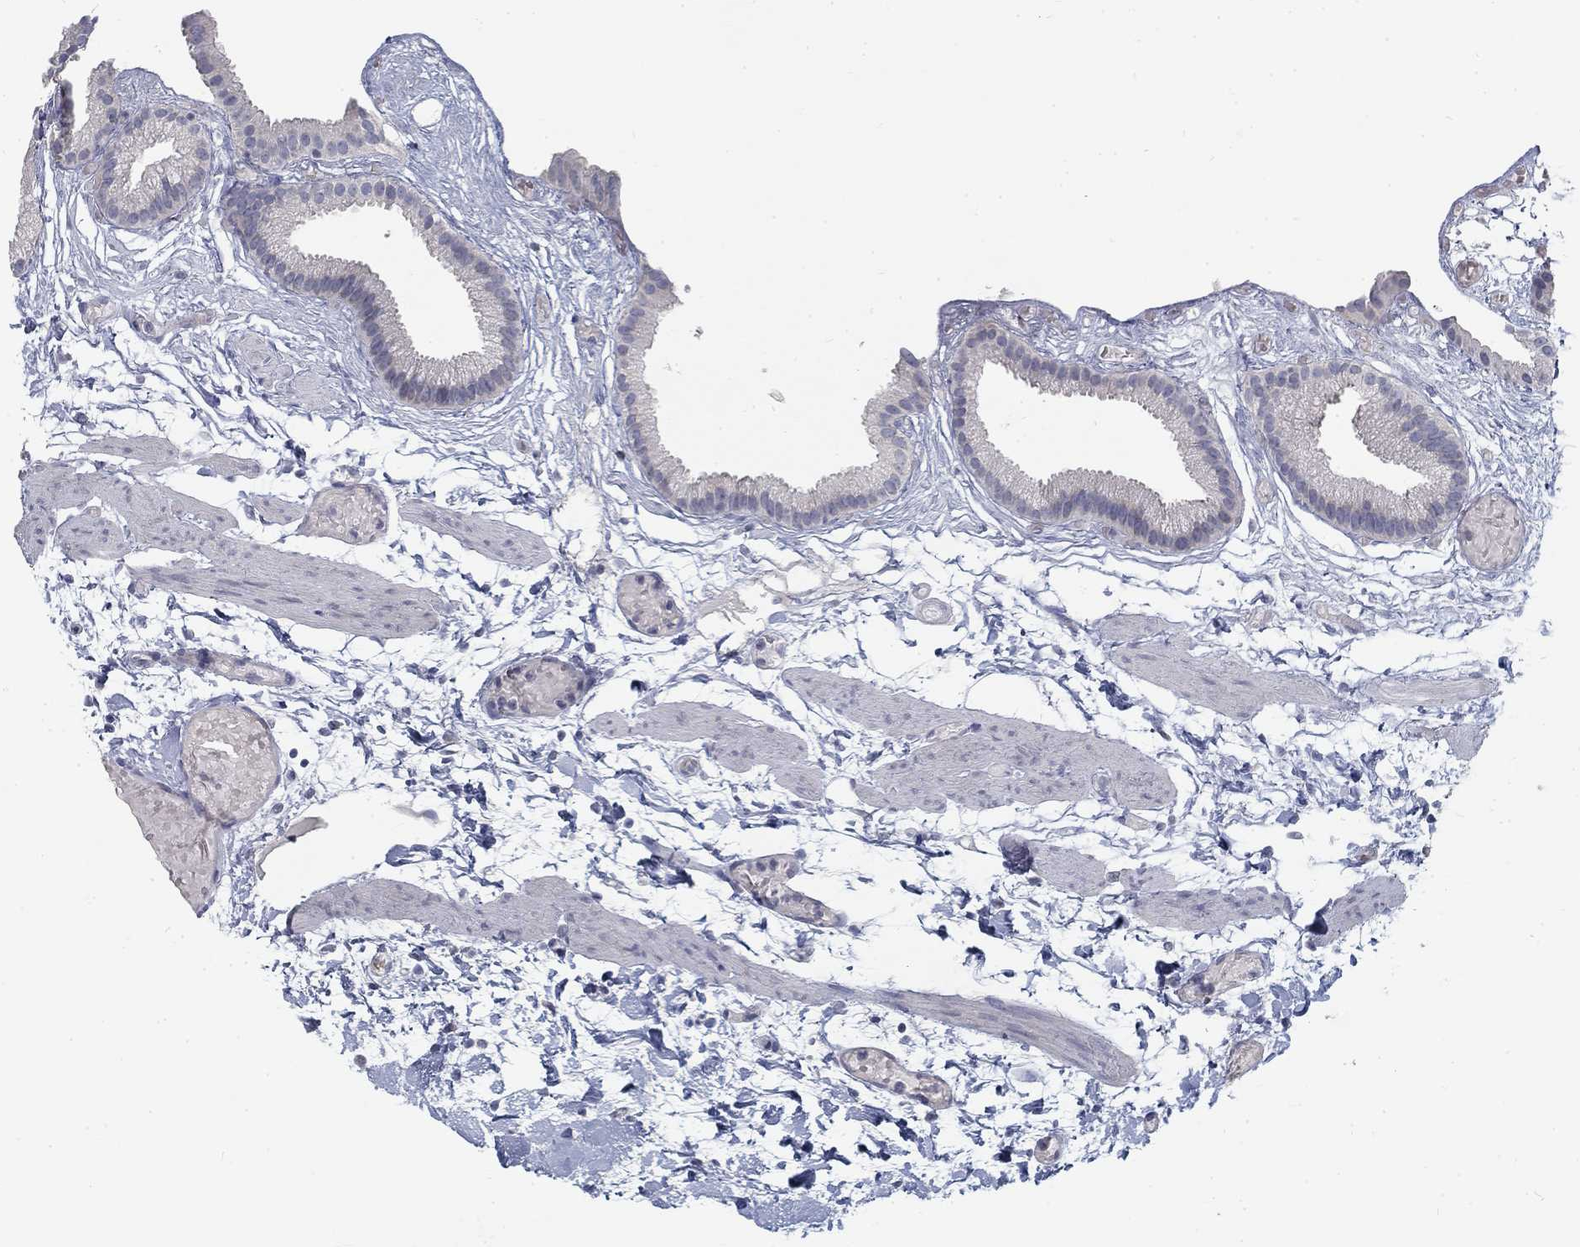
{"staining": {"intensity": "negative", "quantity": "none", "location": "none"}, "tissue": "gallbladder", "cell_type": "Glandular cells", "image_type": "normal", "snomed": [{"axis": "morphology", "description": "Normal tissue, NOS"}, {"axis": "topography", "description": "Gallbladder"}], "caption": "Immunohistochemical staining of normal gallbladder shows no significant staining in glandular cells. (DAB (3,3'-diaminobenzidine) immunohistochemistry (IHC) visualized using brightfield microscopy, high magnification).", "gene": "ATP1A3", "patient": {"sex": "female", "age": 45}}